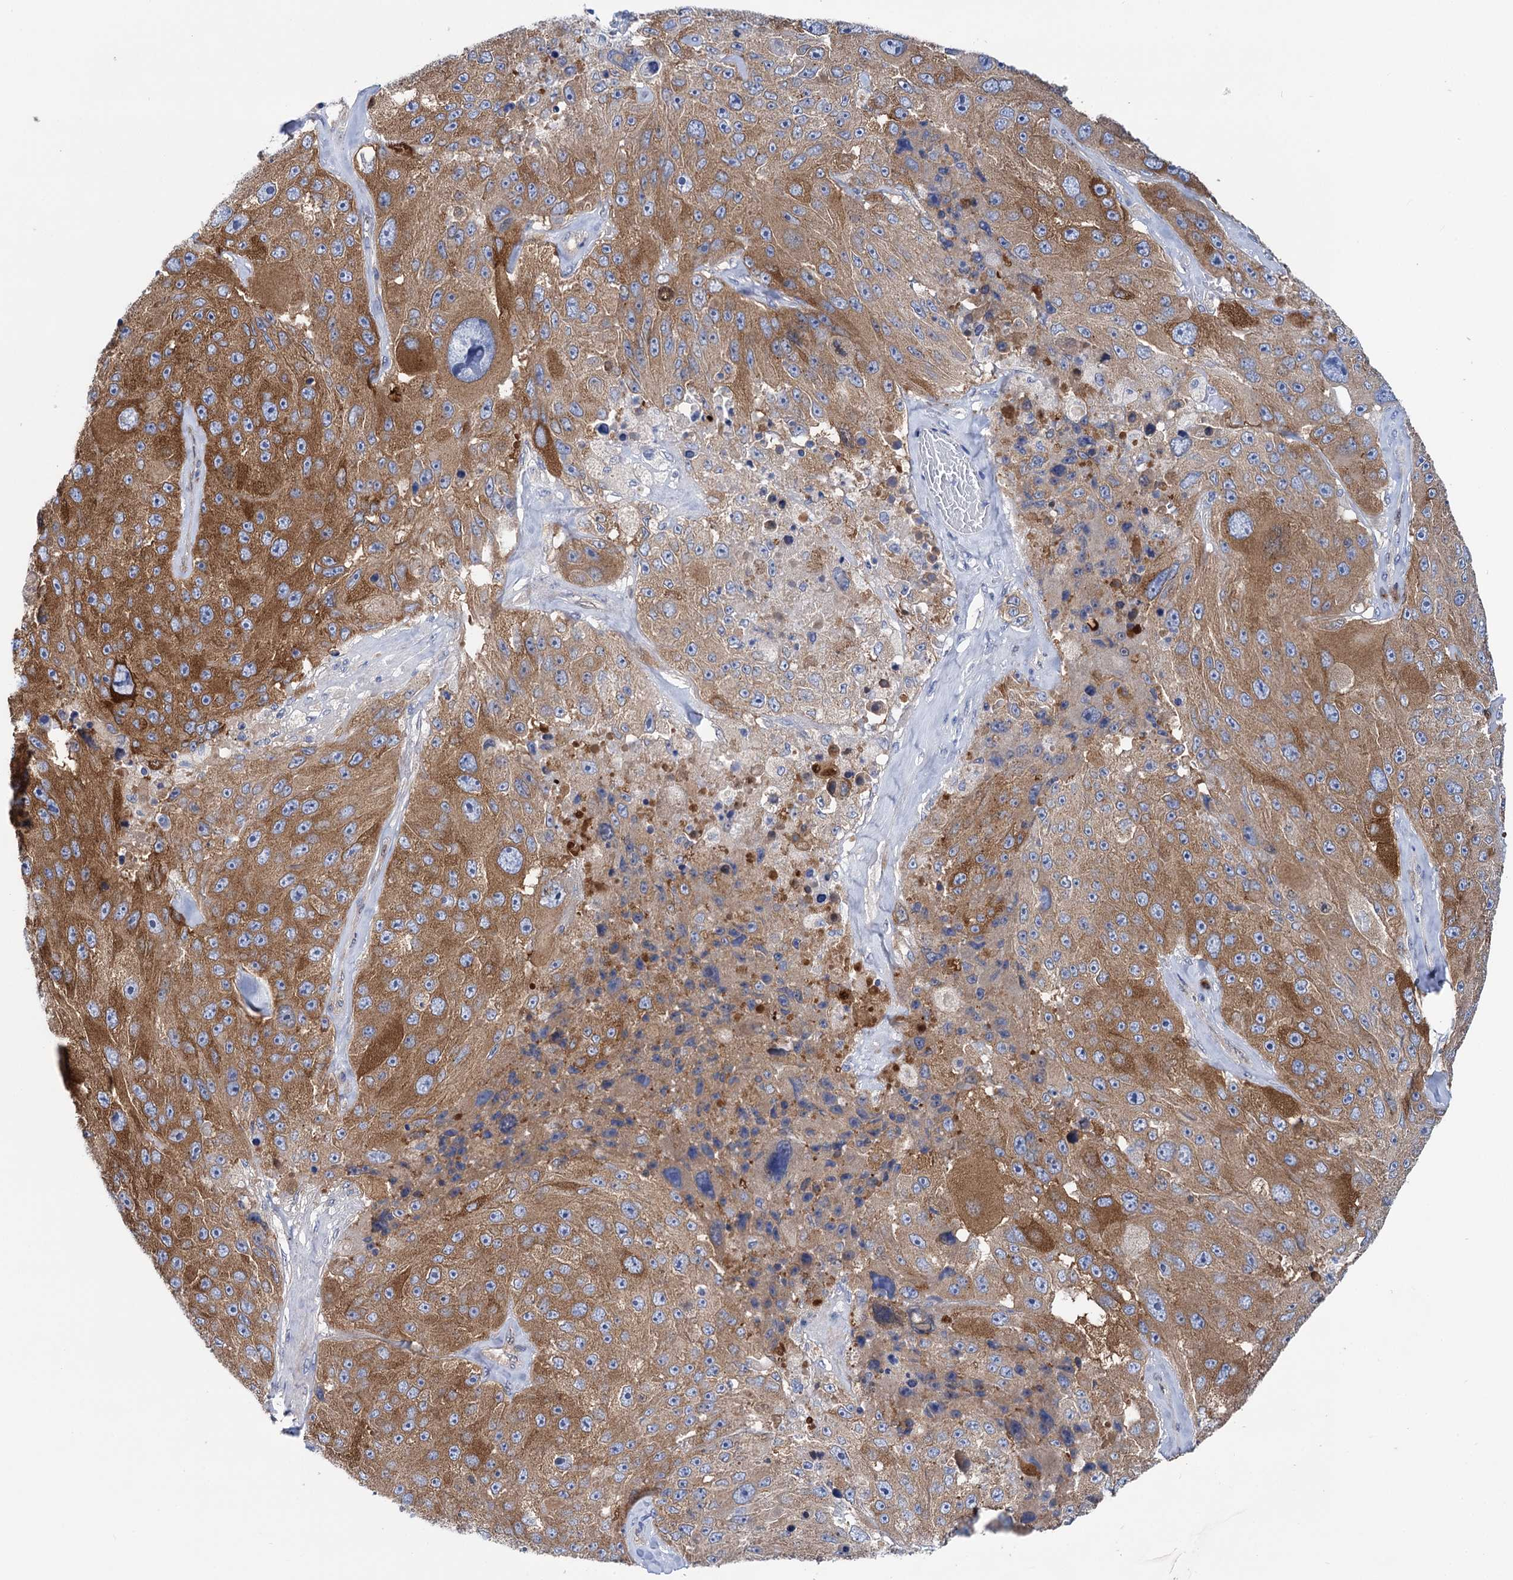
{"staining": {"intensity": "strong", "quantity": ">75%", "location": "cytoplasmic/membranous"}, "tissue": "melanoma", "cell_type": "Tumor cells", "image_type": "cancer", "snomed": [{"axis": "morphology", "description": "Malignant melanoma, Metastatic site"}, {"axis": "topography", "description": "Lymph node"}], "caption": "Malignant melanoma (metastatic site) stained with a brown dye displays strong cytoplasmic/membranous positive positivity in about >75% of tumor cells.", "gene": "ZNRD2", "patient": {"sex": "male", "age": 62}}